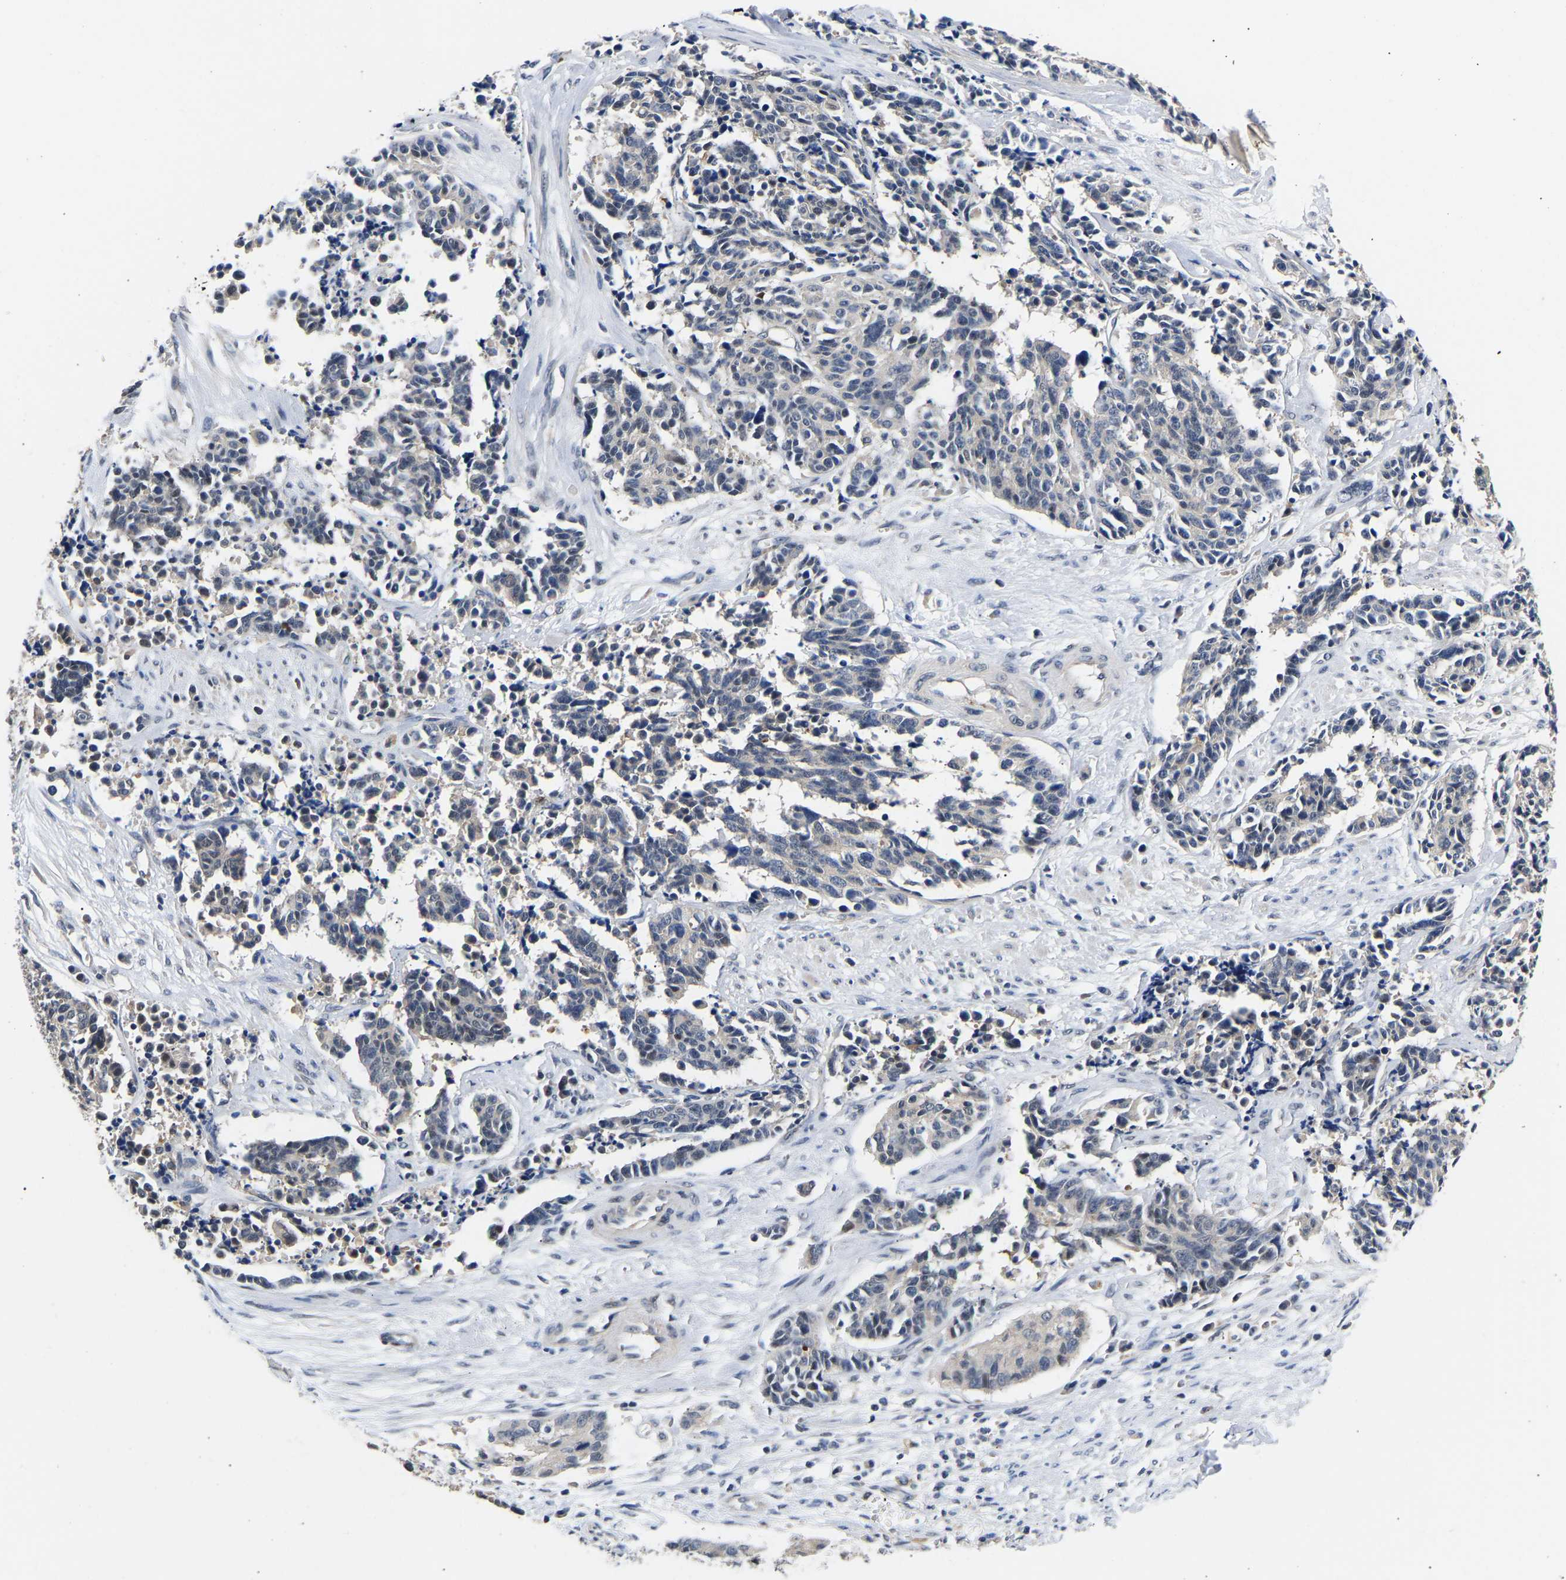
{"staining": {"intensity": "negative", "quantity": "none", "location": "none"}, "tissue": "cervical cancer", "cell_type": "Tumor cells", "image_type": "cancer", "snomed": [{"axis": "morphology", "description": "Squamous cell carcinoma, NOS"}, {"axis": "topography", "description": "Cervix"}], "caption": "Tumor cells show no significant protein staining in squamous cell carcinoma (cervical).", "gene": "METTL16", "patient": {"sex": "female", "age": 35}}